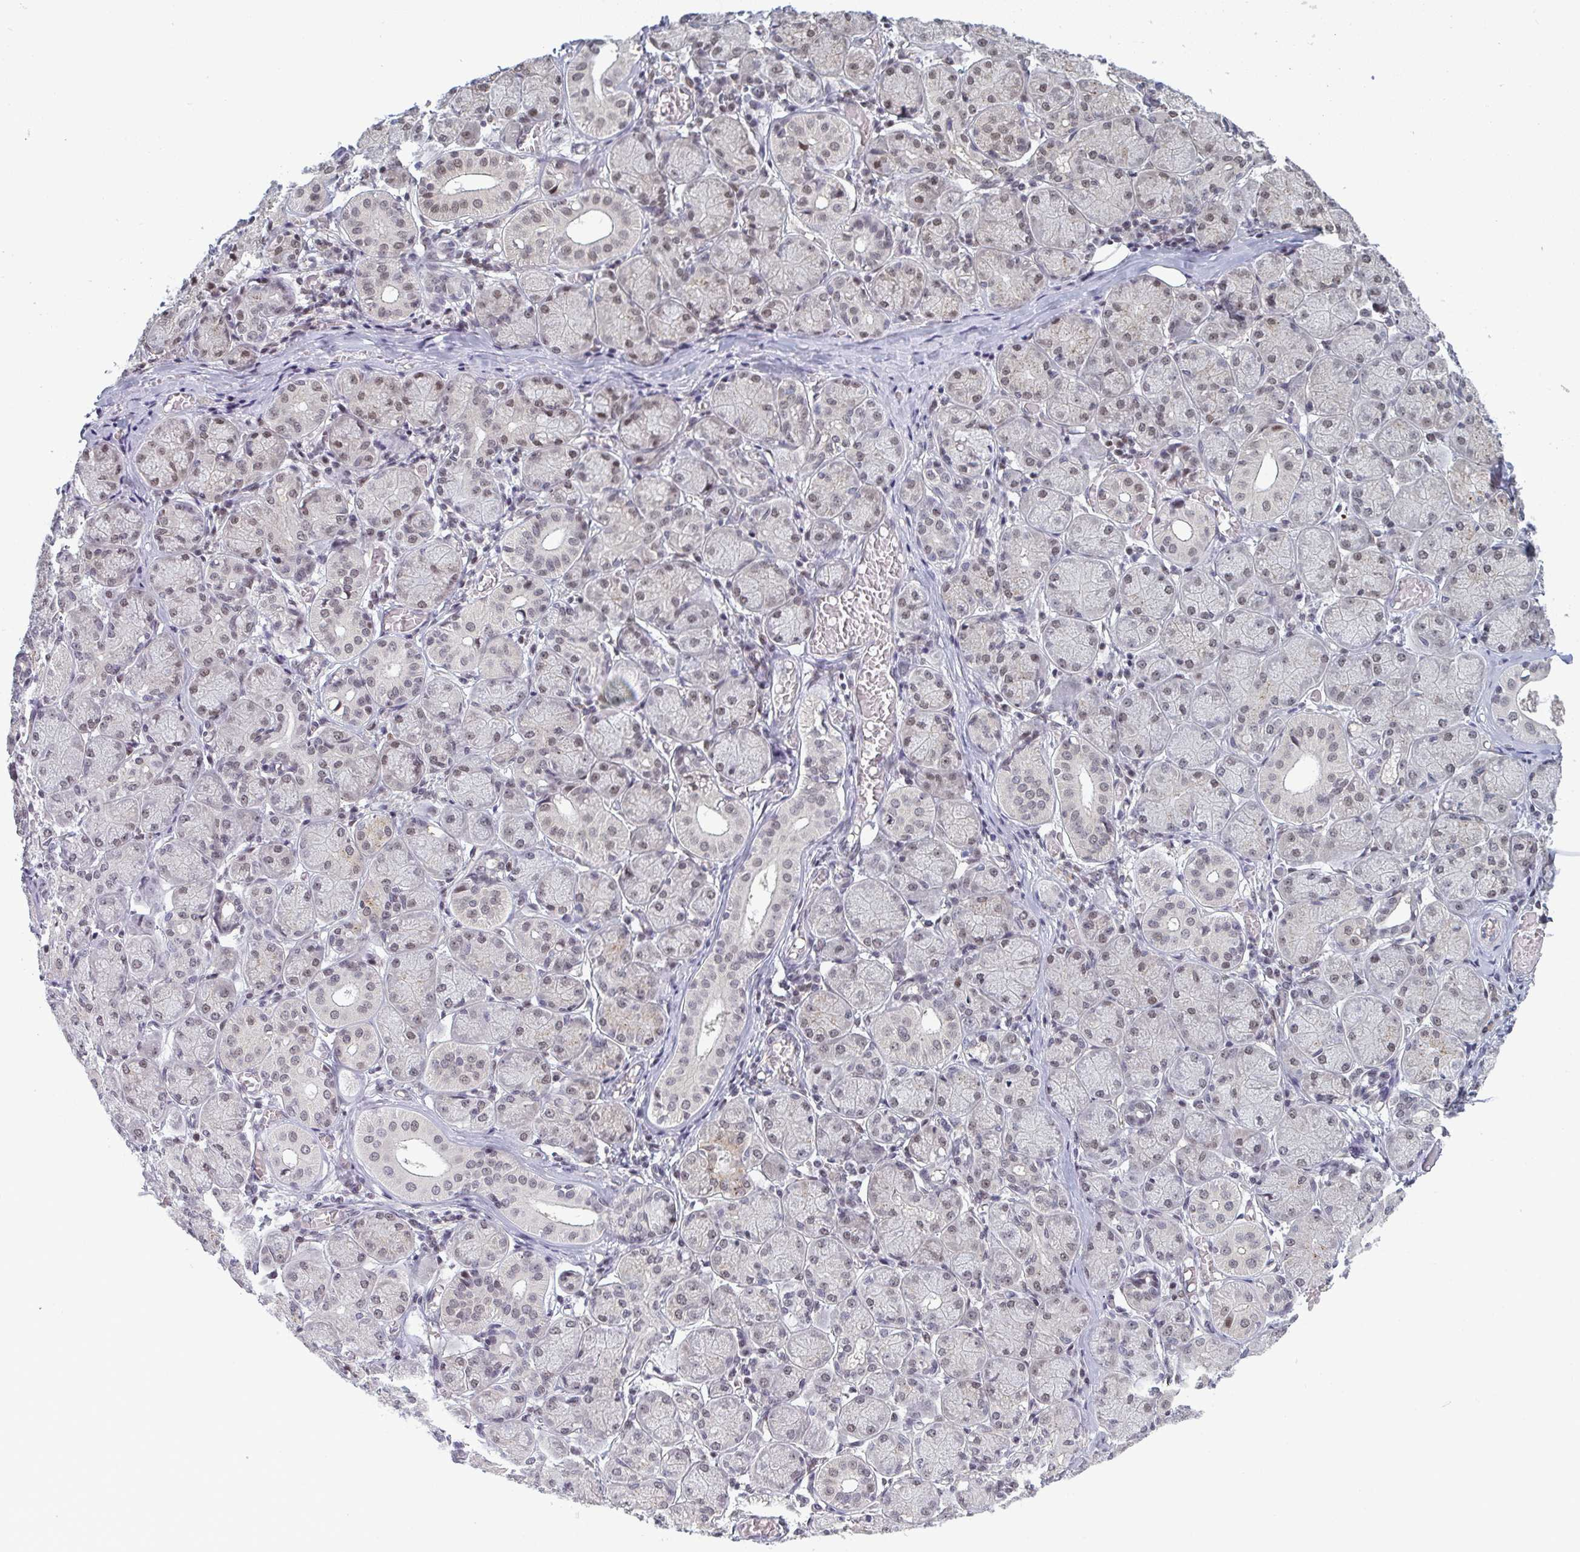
{"staining": {"intensity": "weak", "quantity": "25%-75%", "location": "nuclear"}, "tissue": "salivary gland", "cell_type": "Glandular cells", "image_type": "normal", "snomed": [{"axis": "morphology", "description": "Normal tissue, NOS"}, {"axis": "topography", "description": "Salivary gland"}], "caption": "Salivary gland stained with a protein marker shows weak staining in glandular cells.", "gene": "ATF1", "patient": {"sex": "female", "age": 24}}